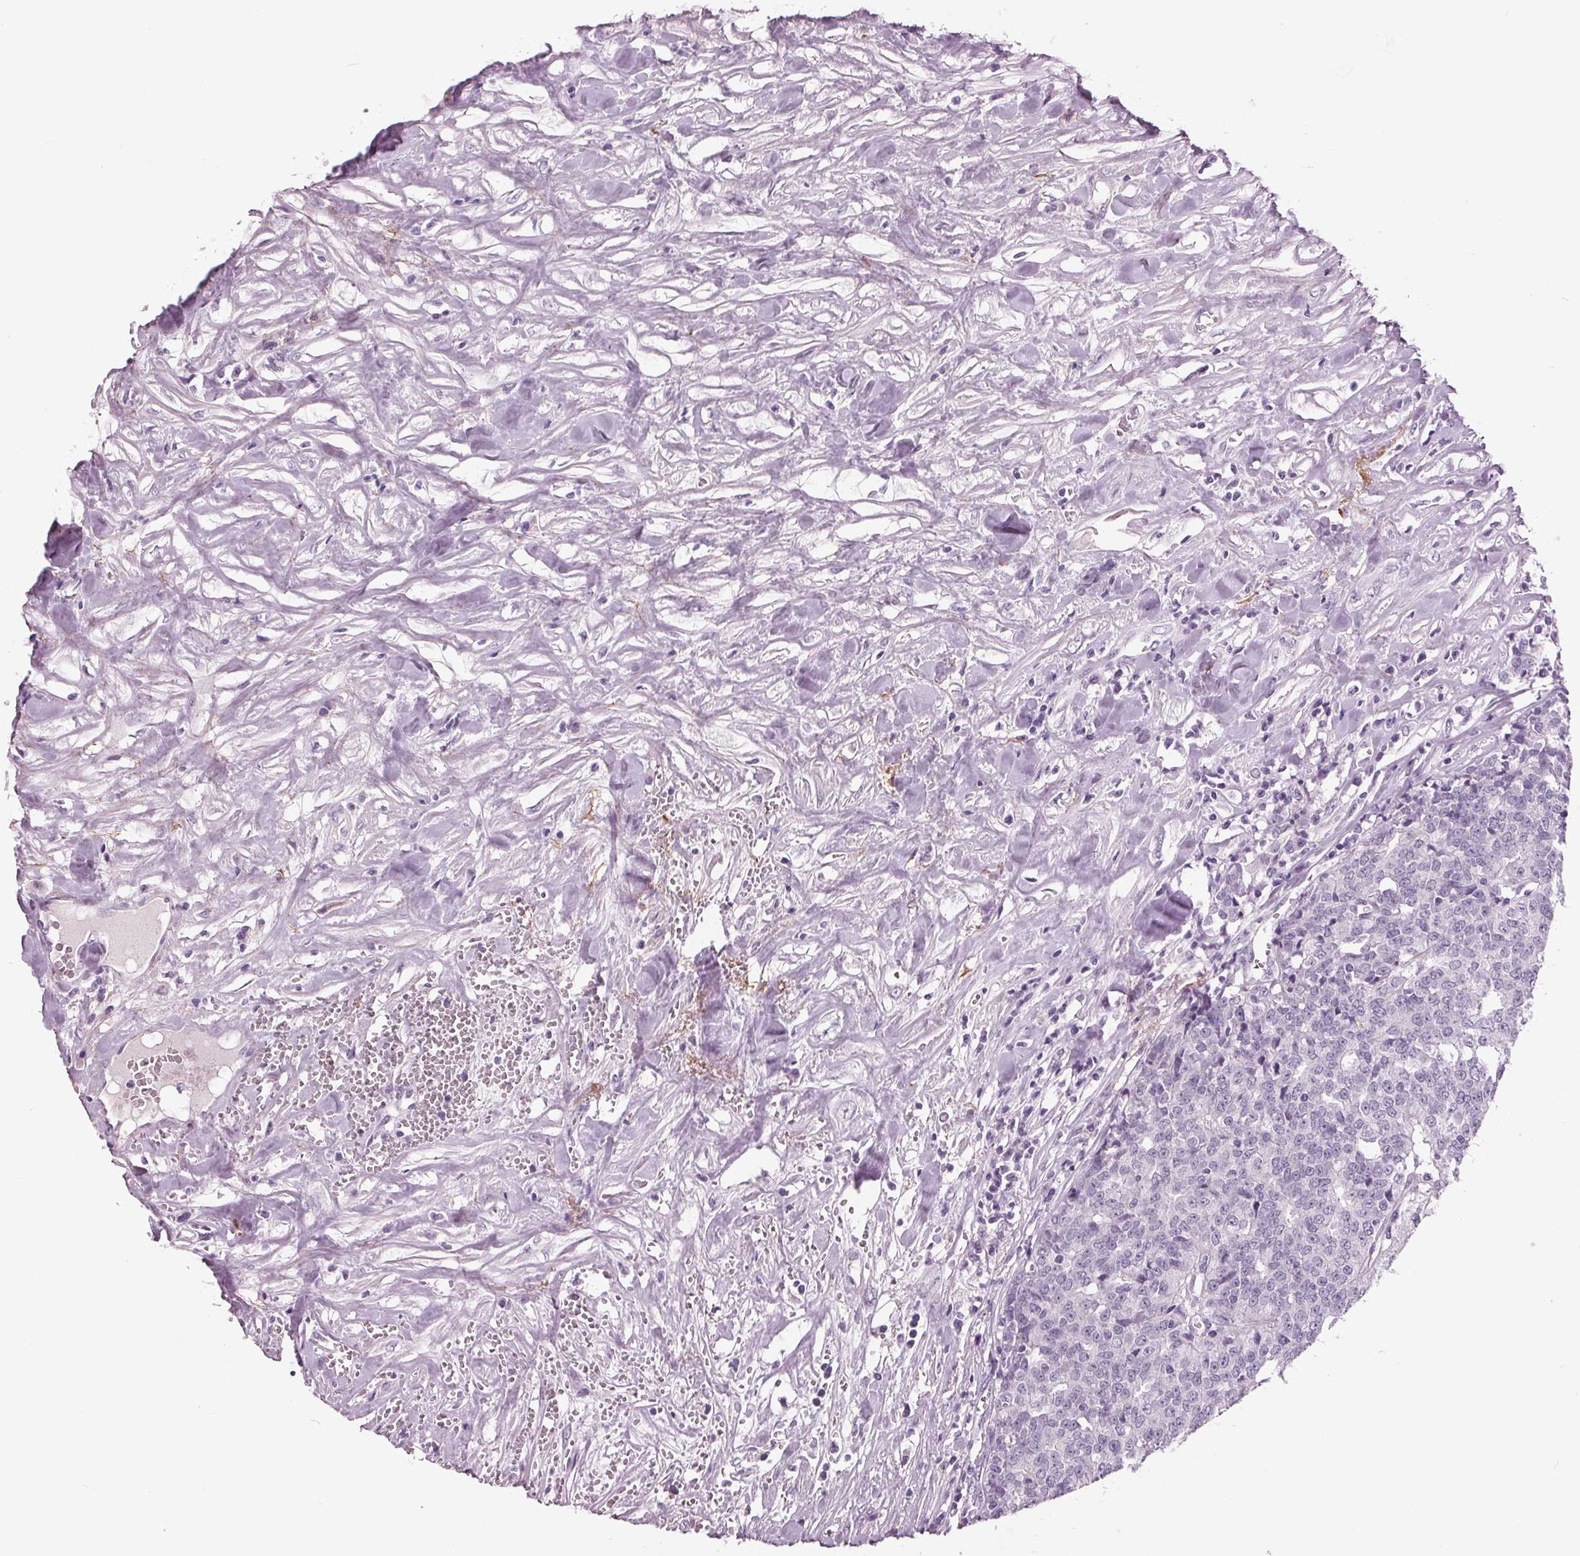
{"staining": {"intensity": "negative", "quantity": "none", "location": "none"}, "tissue": "prostate cancer", "cell_type": "Tumor cells", "image_type": "cancer", "snomed": [{"axis": "morphology", "description": "Adenocarcinoma, High grade"}, {"axis": "topography", "description": "Prostate and seminal vesicle, NOS"}], "caption": "Micrograph shows no significant protein positivity in tumor cells of prostate cancer.", "gene": "AMBP", "patient": {"sex": "male", "age": 60}}